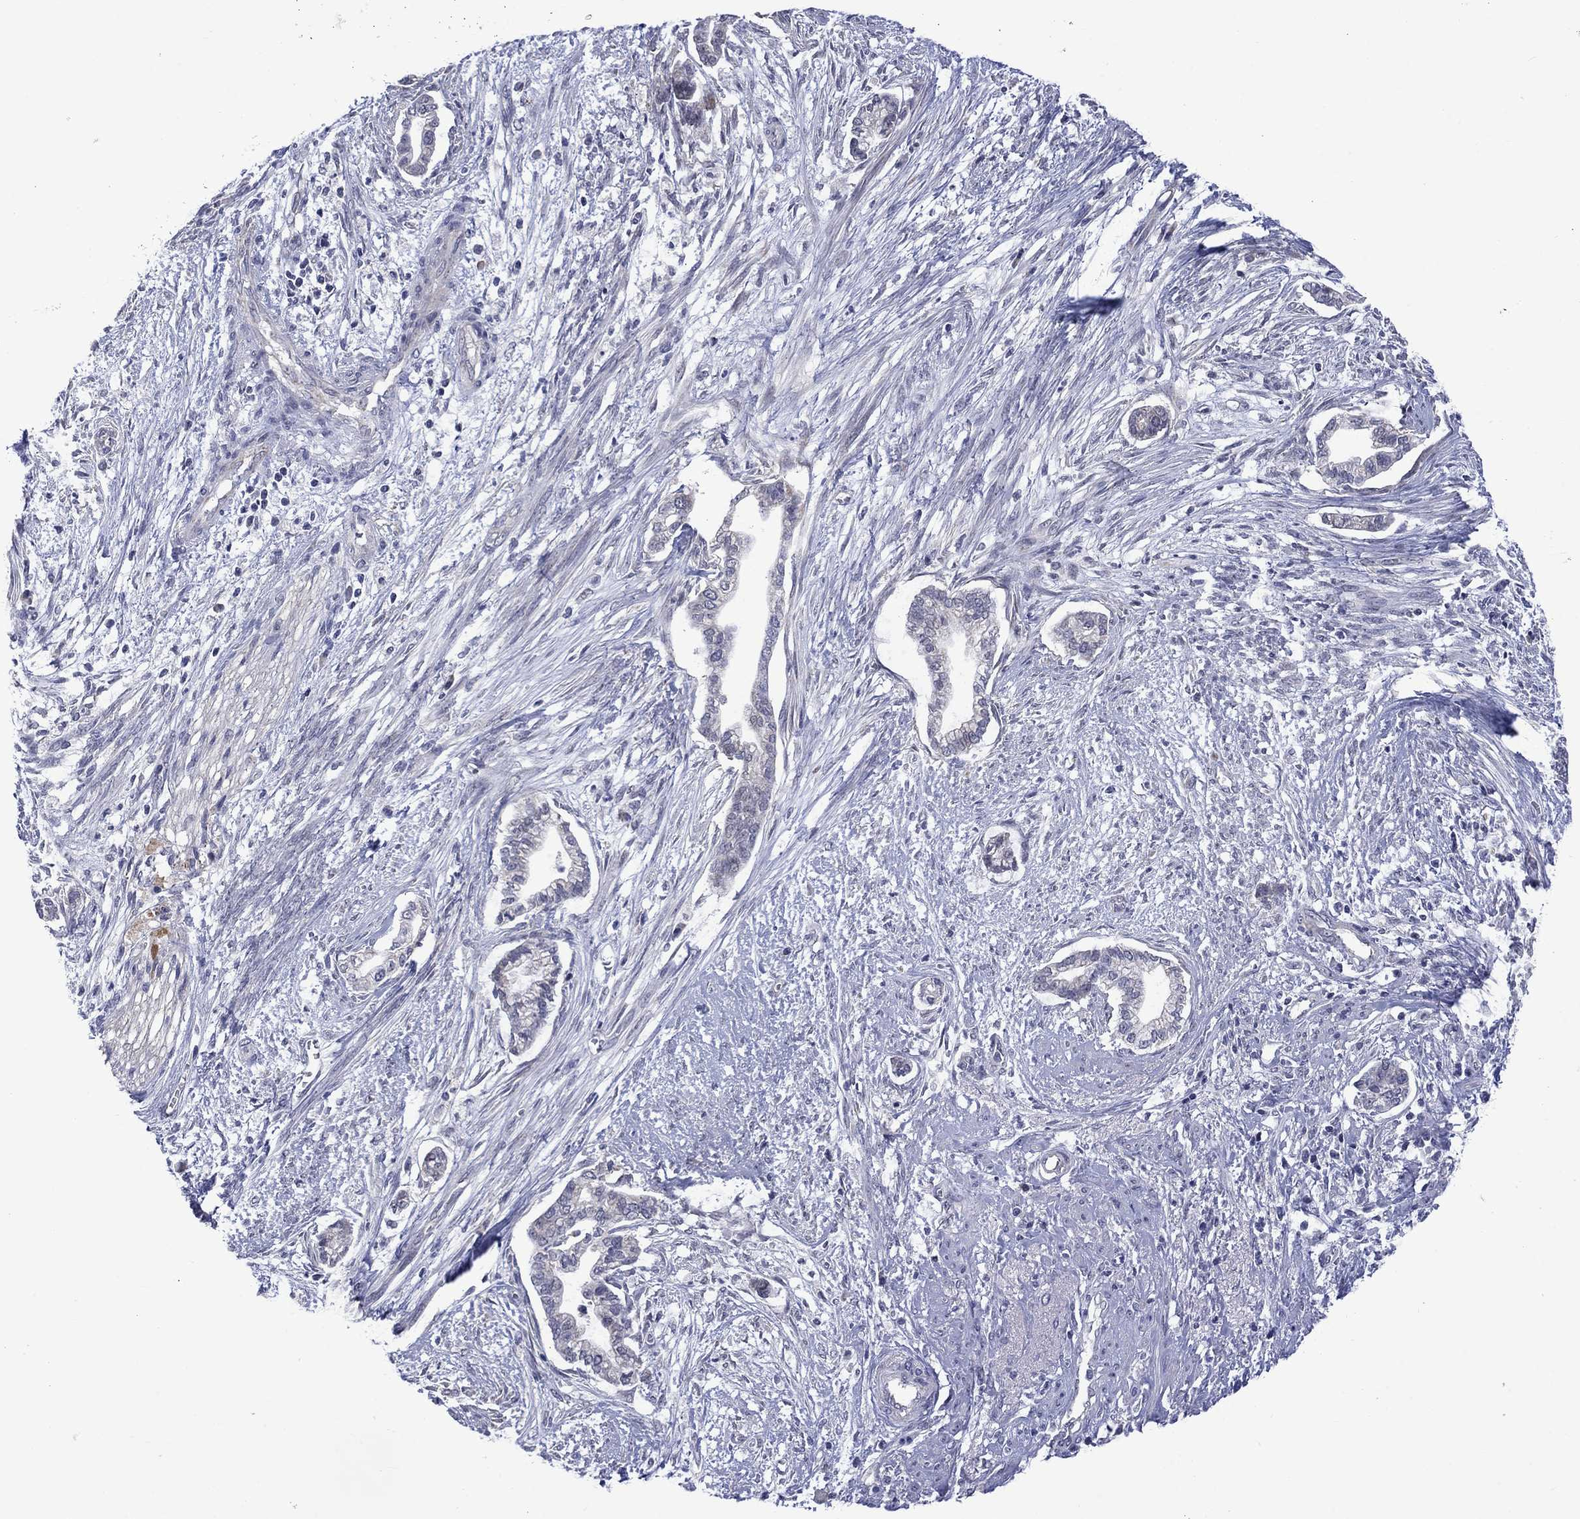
{"staining": {"intensity": "negative", "quantity": "none", "location": "none"}, "tissue": "cervical cancer", "cell_type": "Tumor cells", "image_type": "cancer", "snomed": [{"axis": "morphology", "description": "Adenocarcinoma, NOS"}, {"axis": "topography", "description": "Cervix"}], "caption": "This is an immunohistochemistry (IHC) photomicrograph of human cervical cancer. There is no expression in tumor cells.", "gene": "KCNJ16", "patient": {"sex": "female", "age": 62}}